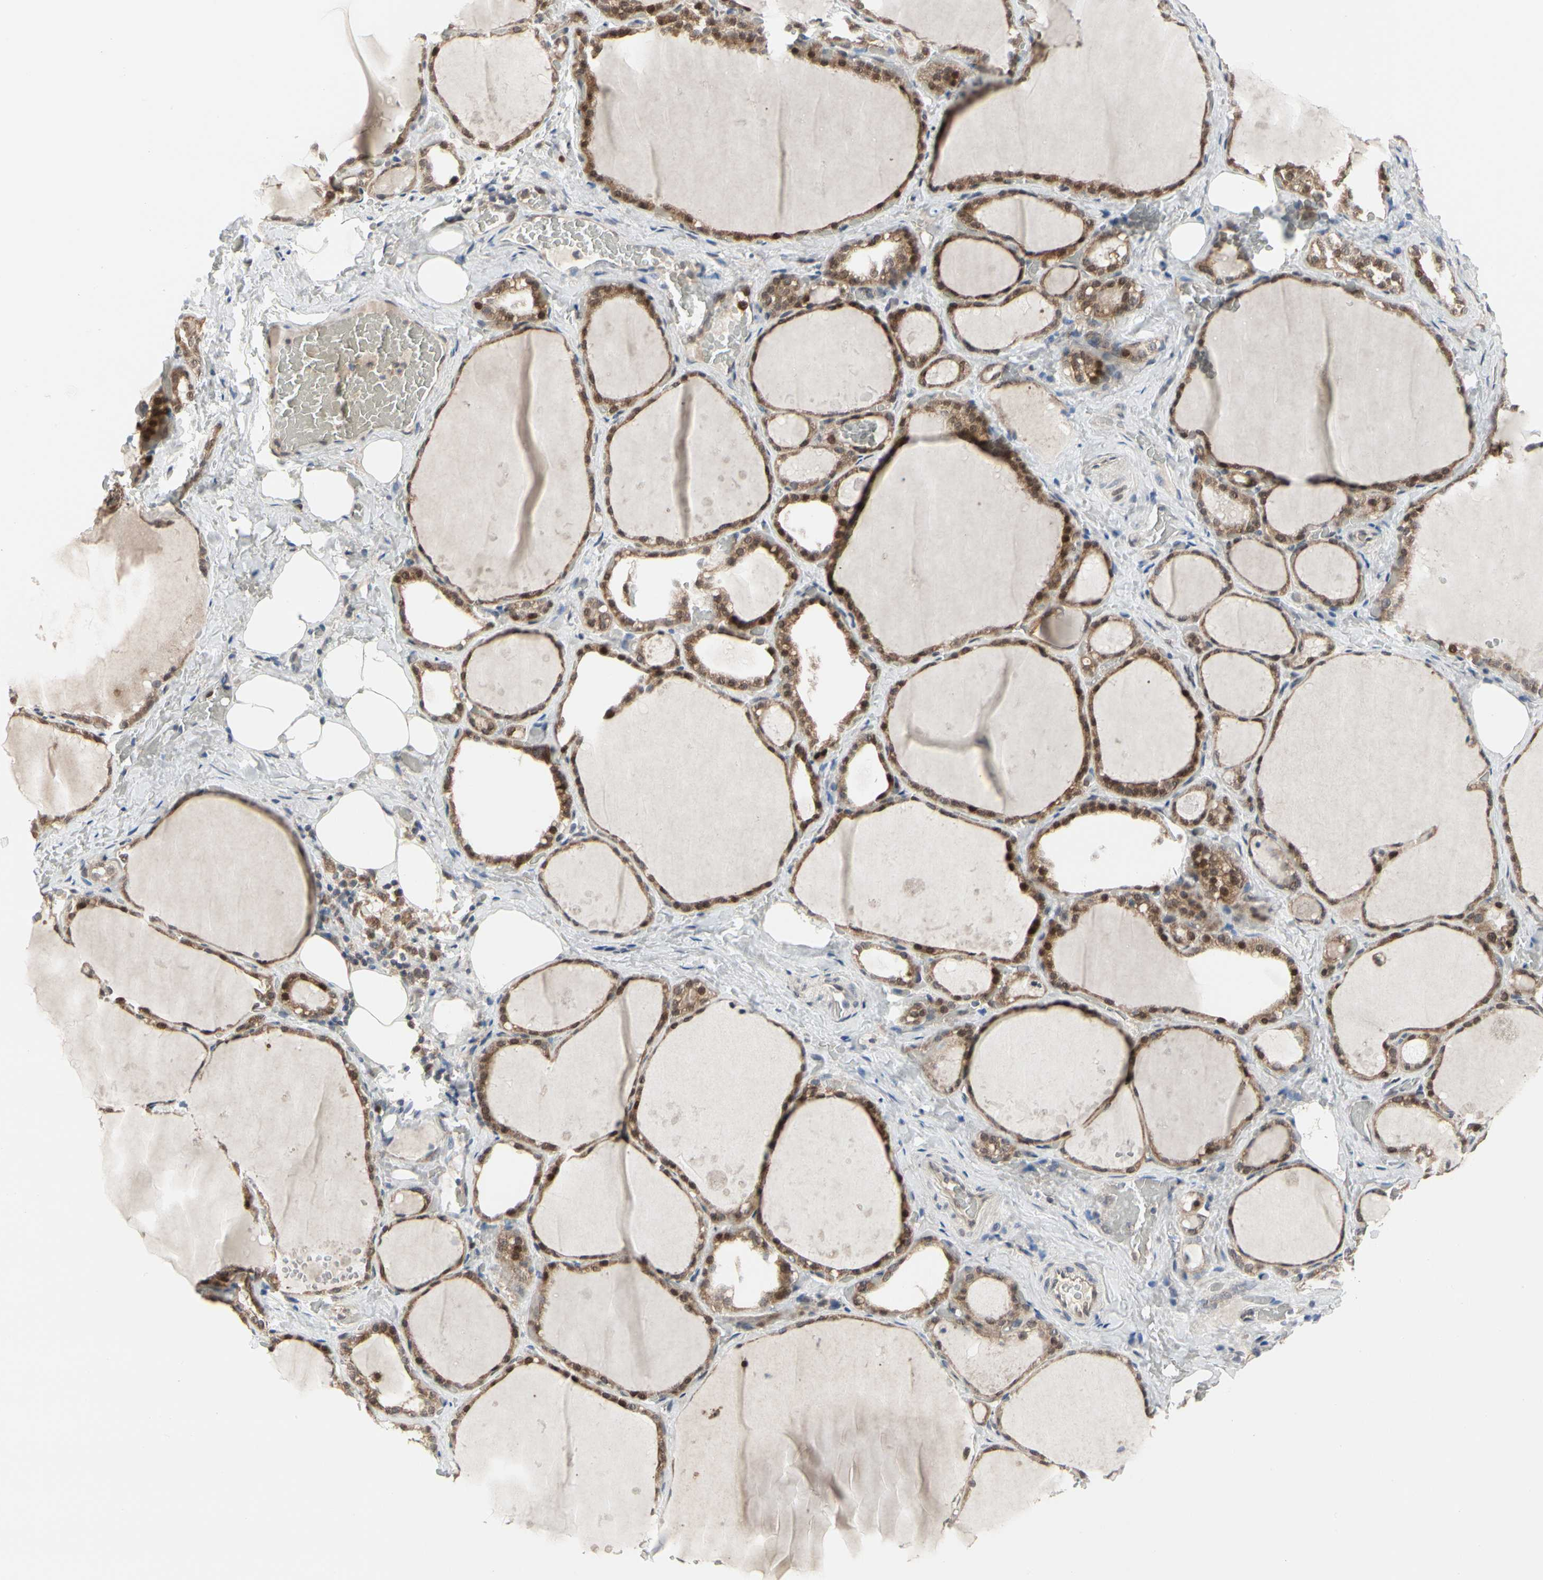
{"staining": {"intensity": "moderate", "quantity": ">75%", "location": "cytoplasmic/membranous,nuclear"}, "tissue": "thyroid gland", "cell_type": "Glandular cells", "image_type": "normal", "snomed": [{"axis": "morphology", "description": "Normal tissue, NOS"}, {"axis": "topography", "description": "Thyroid gland"}], "caption": "Protein staining of unremarkable thyroid gland demonstrates moderate cytoplasmic/membranous,nuclear staining in approximately >75% of glandular cells.", "gene": "CDK5", "patient": {"sex": "male", "age": 61}}